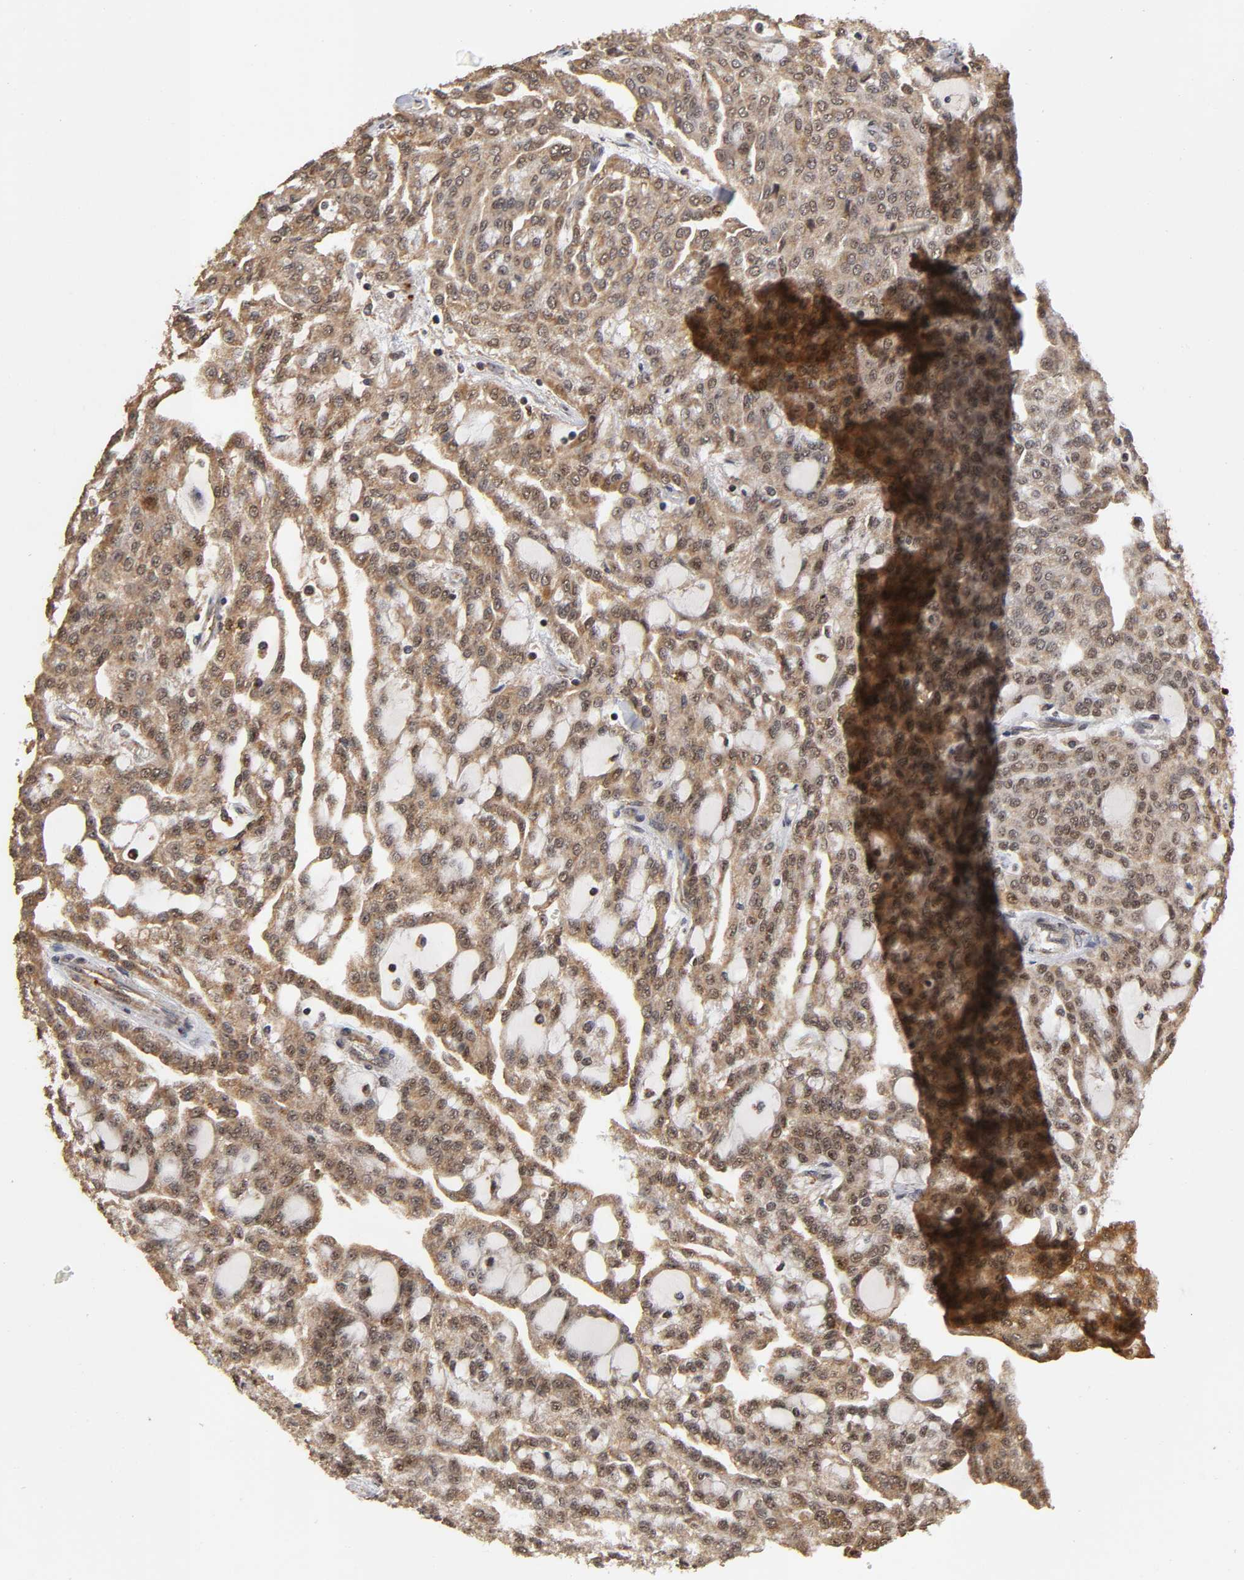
{"staining": {"intensity": "moderate", "quantity": ">75%", "location": "cytoplasmic/membranous,nuclear"}, "tissue": "renal cancer", "cell_type": "Tumor cells", "image_type": "cancer", "snomed": [{"axis": "morphology", "description": "Adenocarcinoma, NOS"}, {"axis": "topography", "description": "Kidney"}], "caption": "Adenocarcinoma (renal) stained for a protein displays moderate cytoplasmic/membranous and nuclear positivity in tumor cells. Using DAB (brown) and hematoxylin (blue) stains, captured at high magnification using brightfield microscopy.", "gene": "RNF122", "patient": {"sex": "male", "age": 63}}